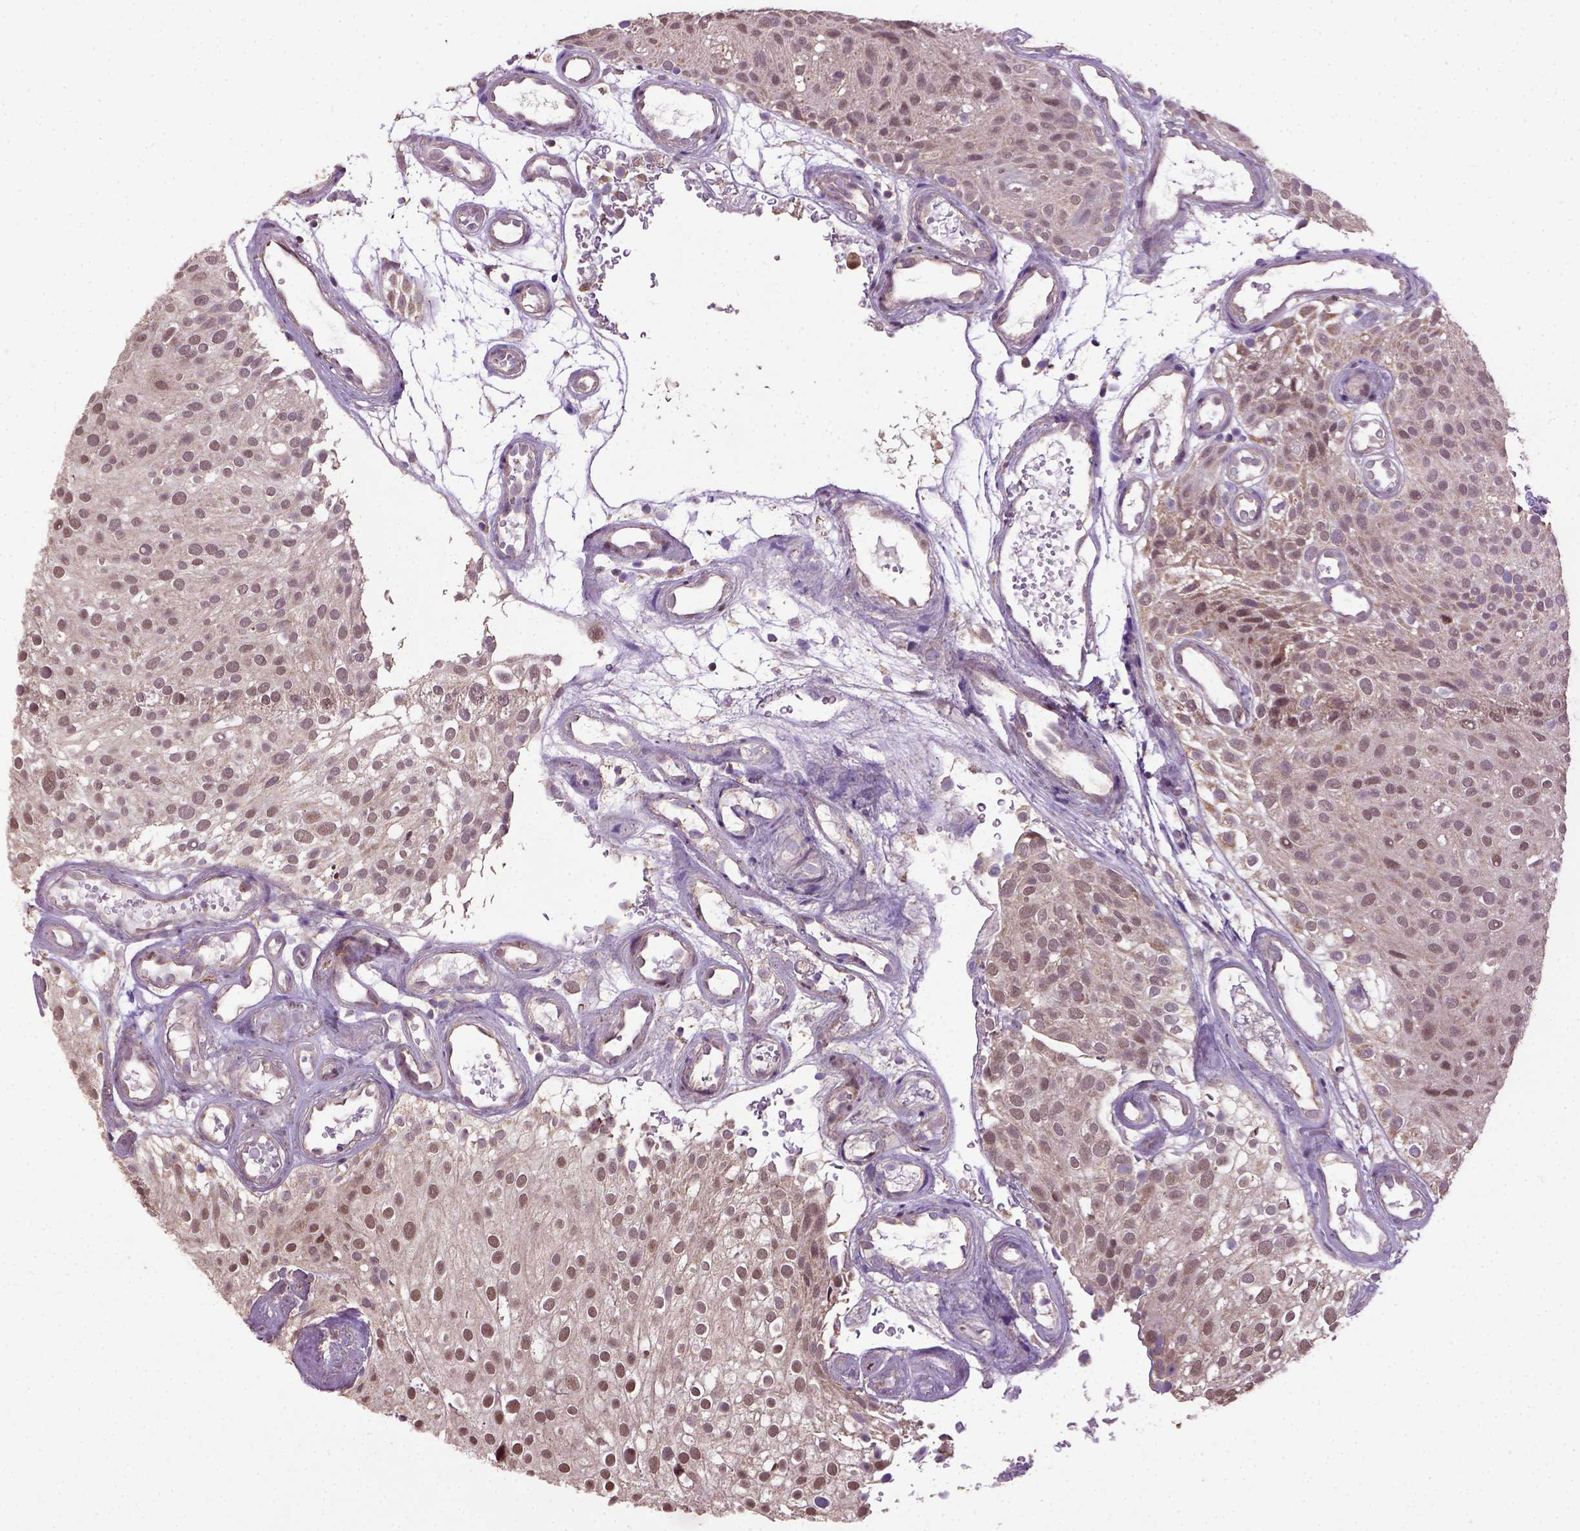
{"staining": {"intensity": "moderate", "quantity": ">75%", "location": "cytoplasmic/membranous,nuclear"}, "tissue": "urothelial cancer", "cell_type": "Tumor cells", "image_type": "cancer", "snomed": [{"axis": "morphology", "description": "Urothelial carcinoma, Low grade"}, {"axis": "topography", "description": "Urinary bladder"}], "caption": "Moderate cytoplasmic/membranous and nuclear expression is appreciated in about >75% of tumor cells in urothelial cancer.", "gene": "UBA3", "patient": {"sex": "male", "age": 78}}